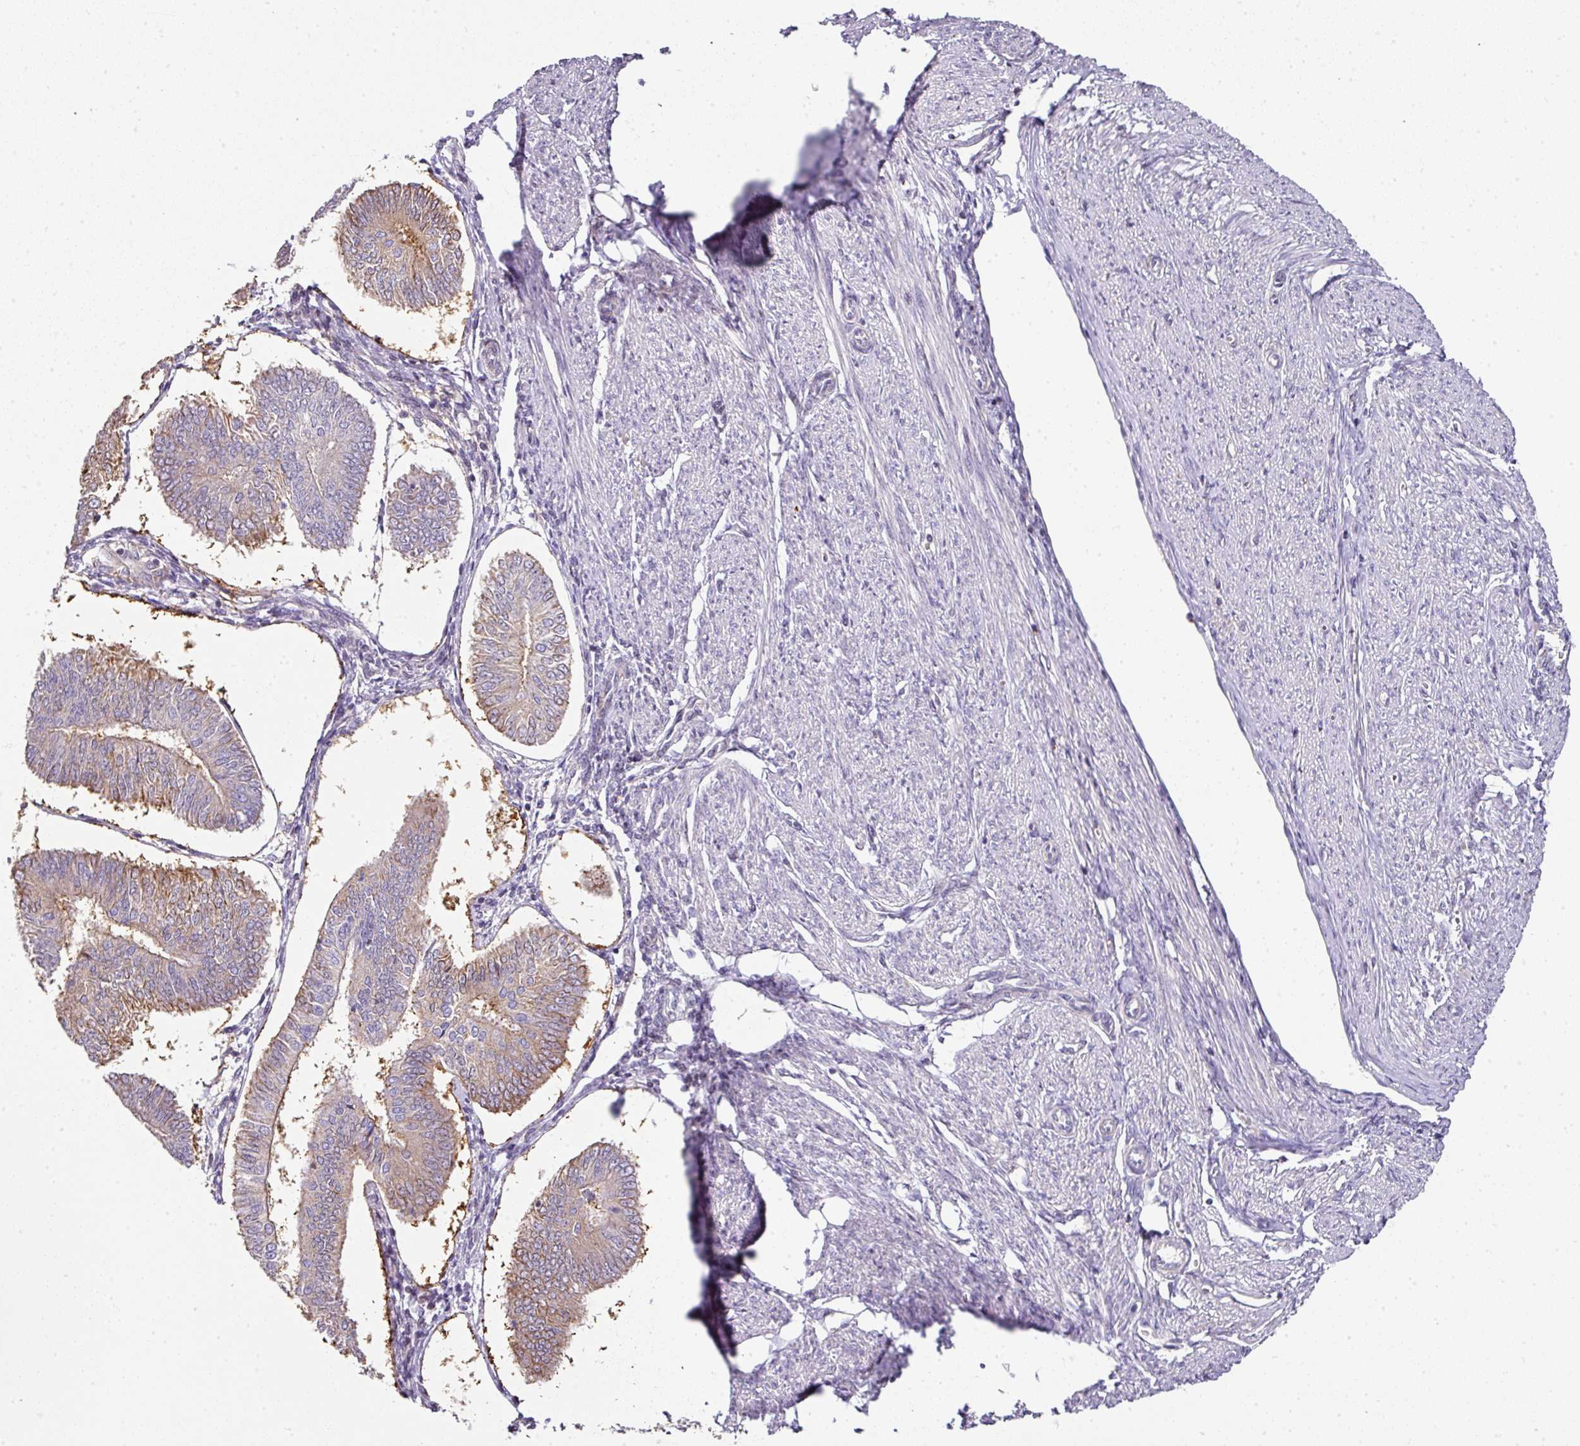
{"staining": {"intensity": "weak", "quantity": "25%-75%", "location": "cytoplasmic/membranous"}, "tissue": "endometrial cancer", "cell_type": "Tumor cells", "image_type": "cancer", "snomed": [{"axis": "morphology", "description": "Adenocarcinoma, NOS"}, {"axis": "topography", "description": "Endometrium"}], "caption": "Endometrial cancer (adenocarcinoma) stained for a protein (brown) reveals weak cytoplasmic/membranous positive positivity in about 25%-75% of tumor cells.", "gene": "ANKRD18A", "patient": {"sex": "female", "age": 58}}